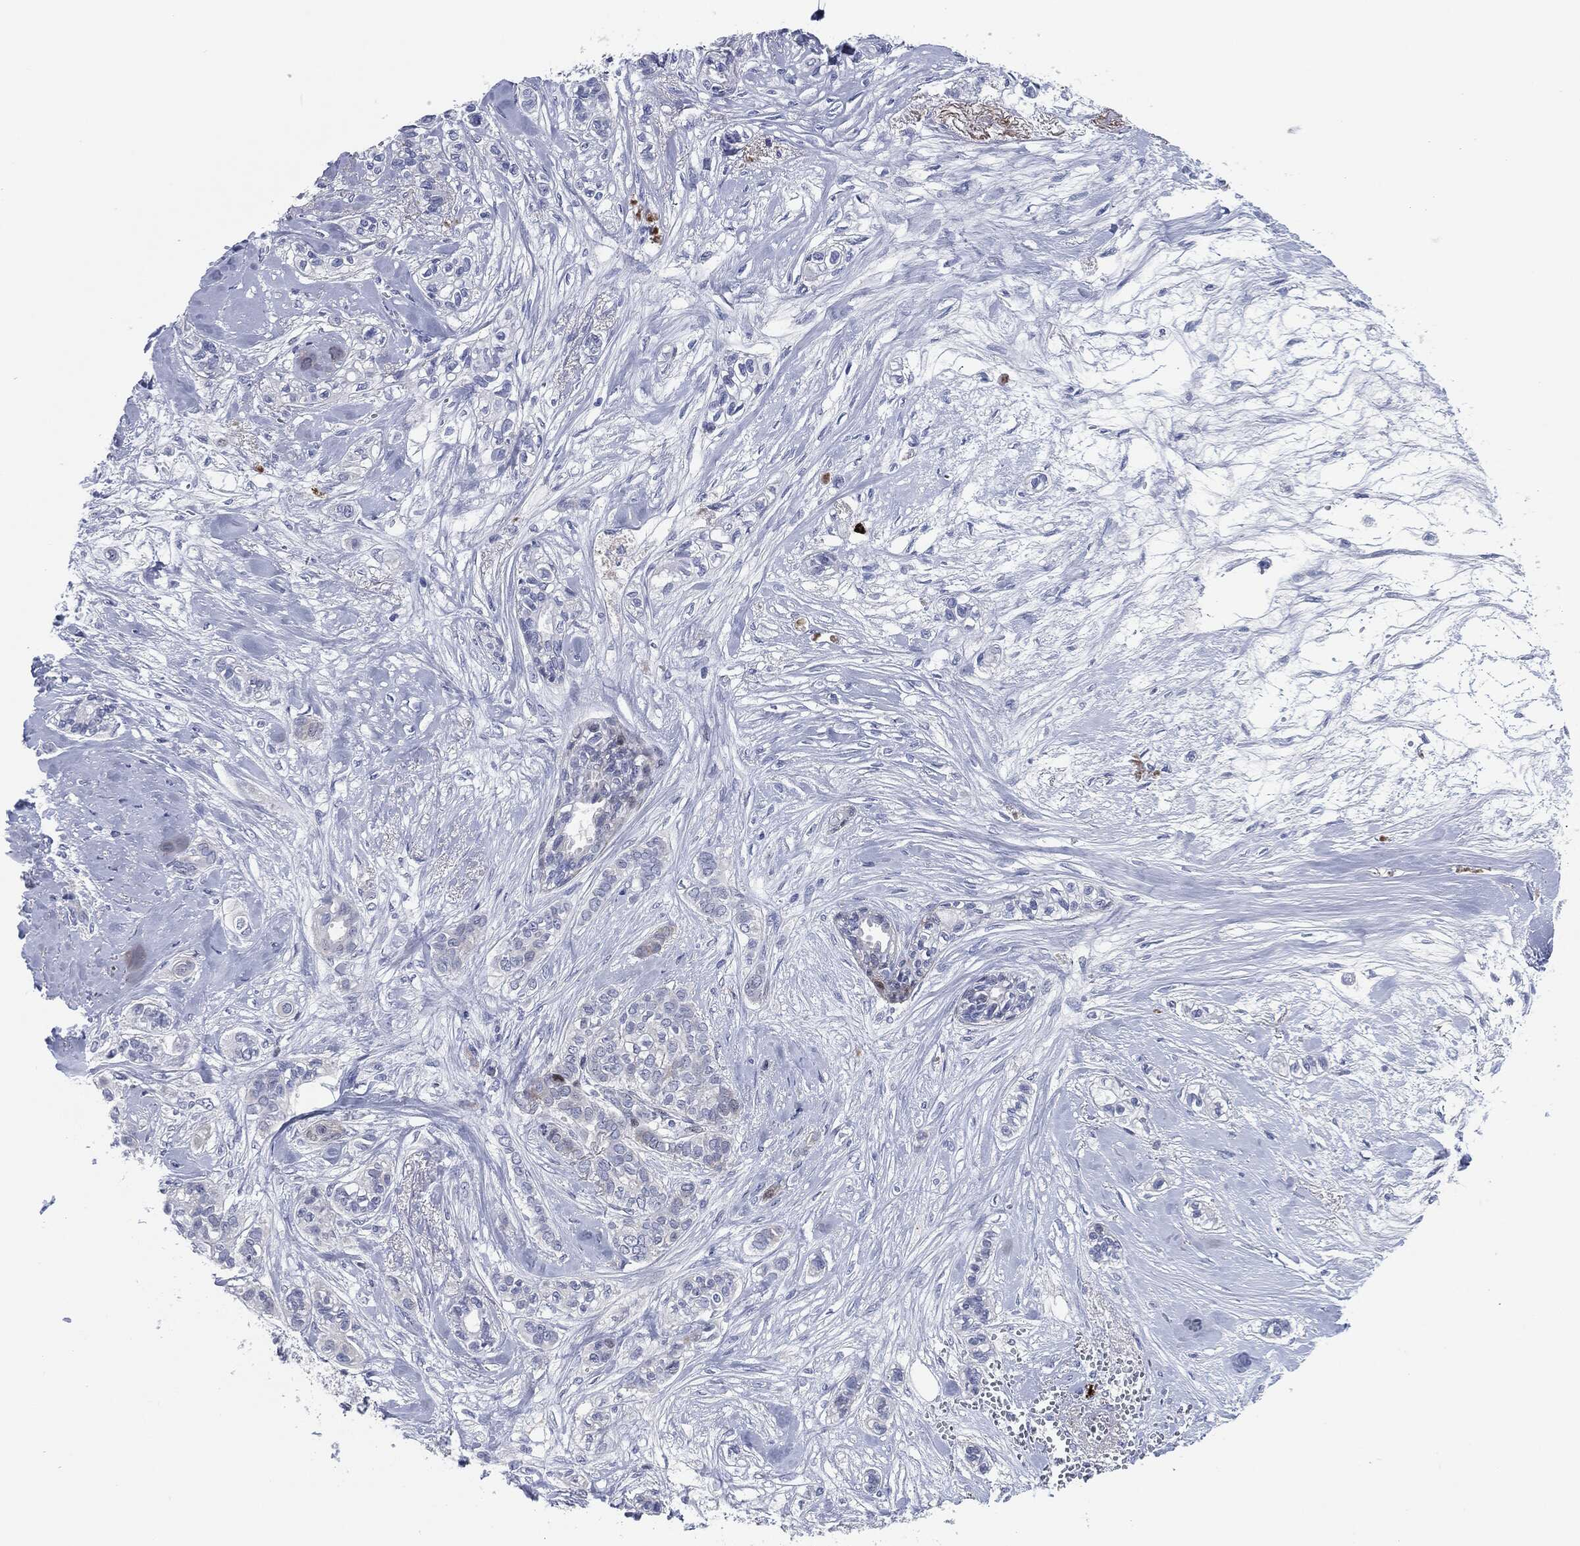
{"staining": {"intensity": "negative", "quantity": "none", "location": "none"}, "tissue": "breast cancer", "cell_type": "Tumor cells", "image_type": "cancer", "snomed": [{"axis": "morphology", "description": "Duct carcinoma"}, {"axis": "topography", "description": "Breast"}], "caption": "This micrograph is of breast cancer stained with immunohistochemistry to label a protein in brown with the nuclei are counter-stained blue. There is no expression in tumor cells.", "gene": "MPO", "patient": {"sex": "female", "age": 71}}